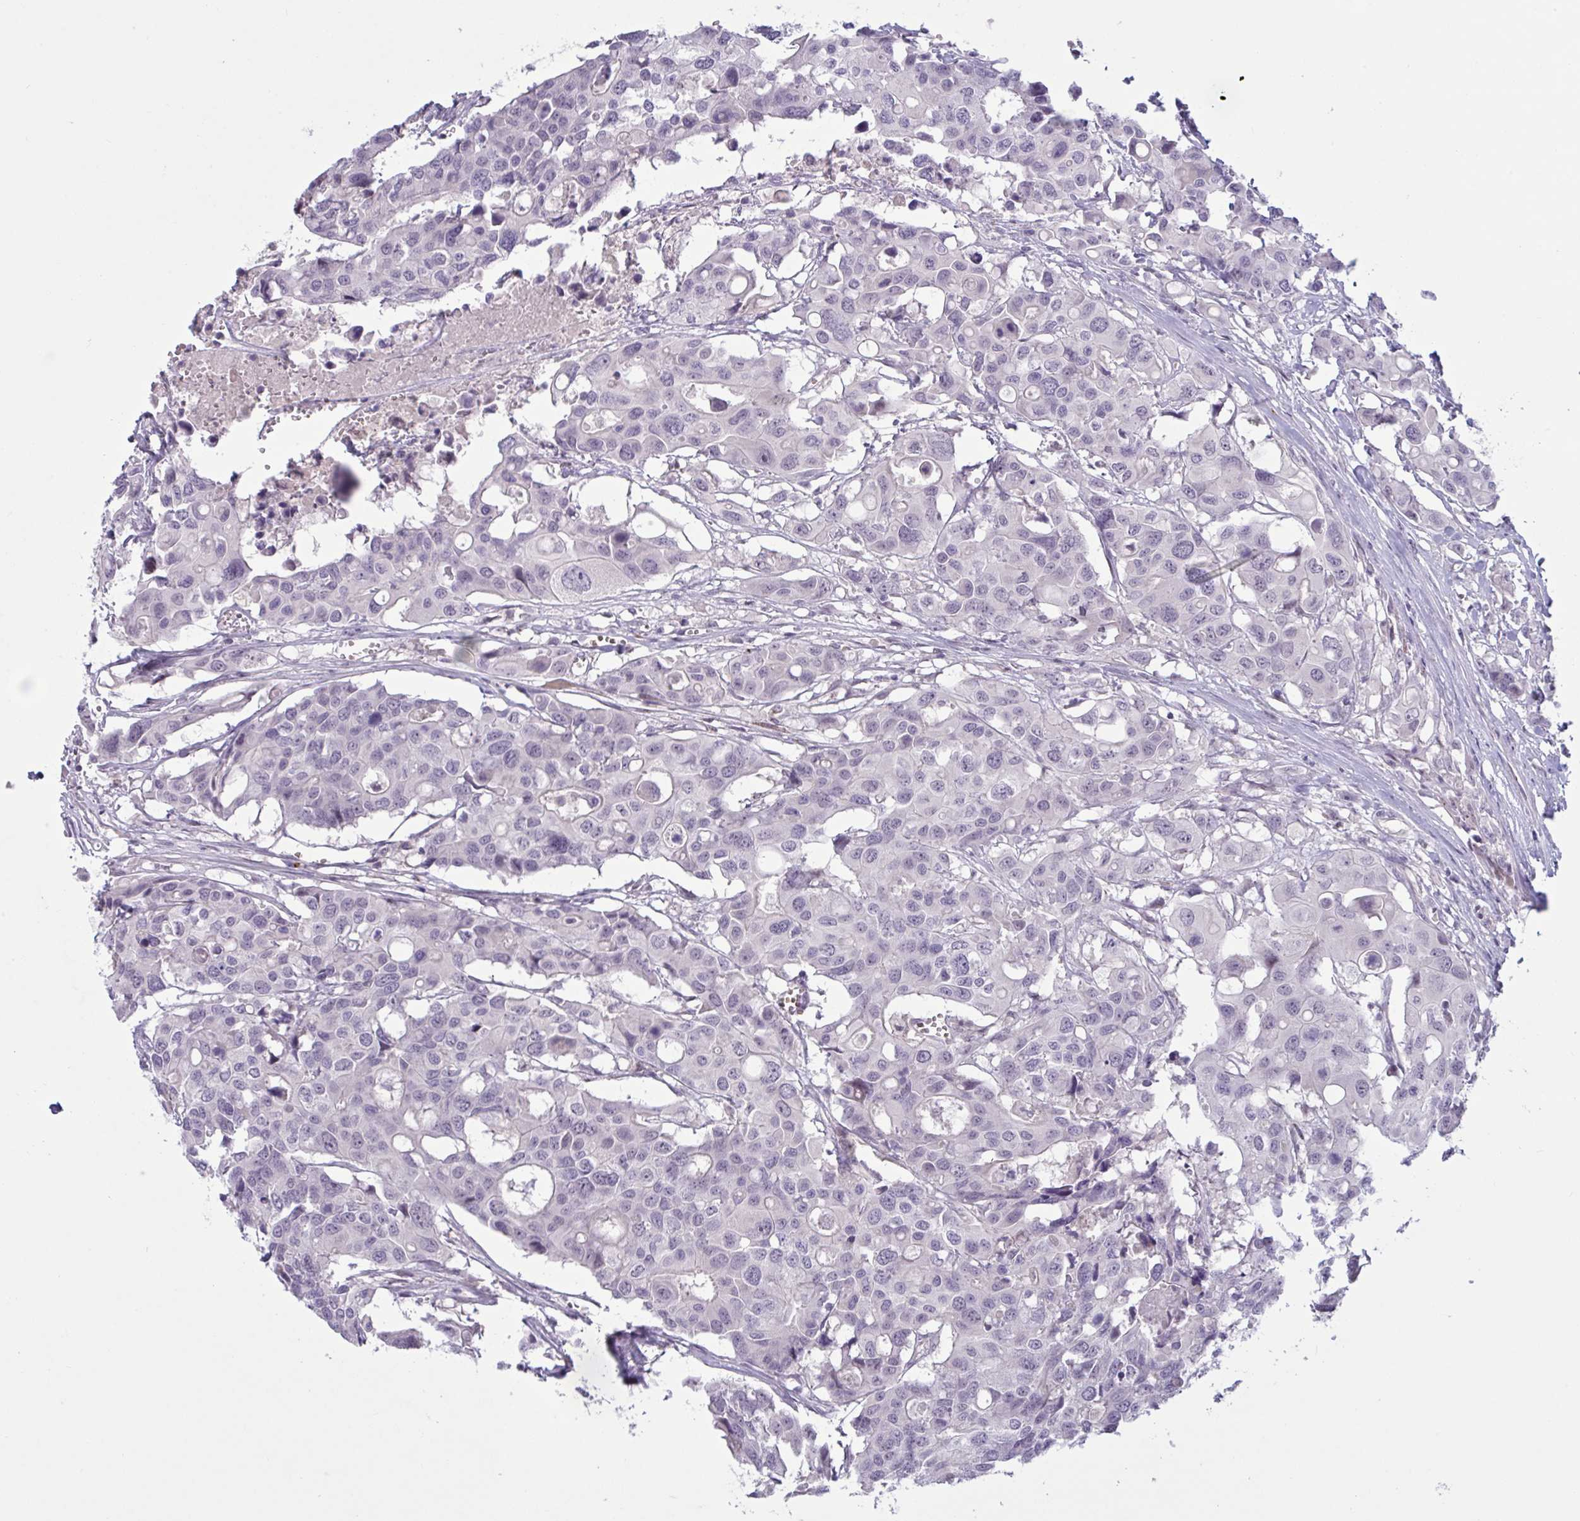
{"staining": {"intensity": "negative", "quantity": "none", "location": "none"}, "tissue": "colorectal cancer", "cell_type": "Tumor cells", "image_type": "cancer", "snomed": [{"axis": "morphology", "description": "Adenocarcinoma, NOS"}, {"axis": "topography", "description": "Colon"}], "caption": "This is an IHC histopathology image of adenocarcinoma (colorectal). There is no expression in tumor cells.", "gene": "RFPL4B", "patient": {"sex": "male", "age": 77}}